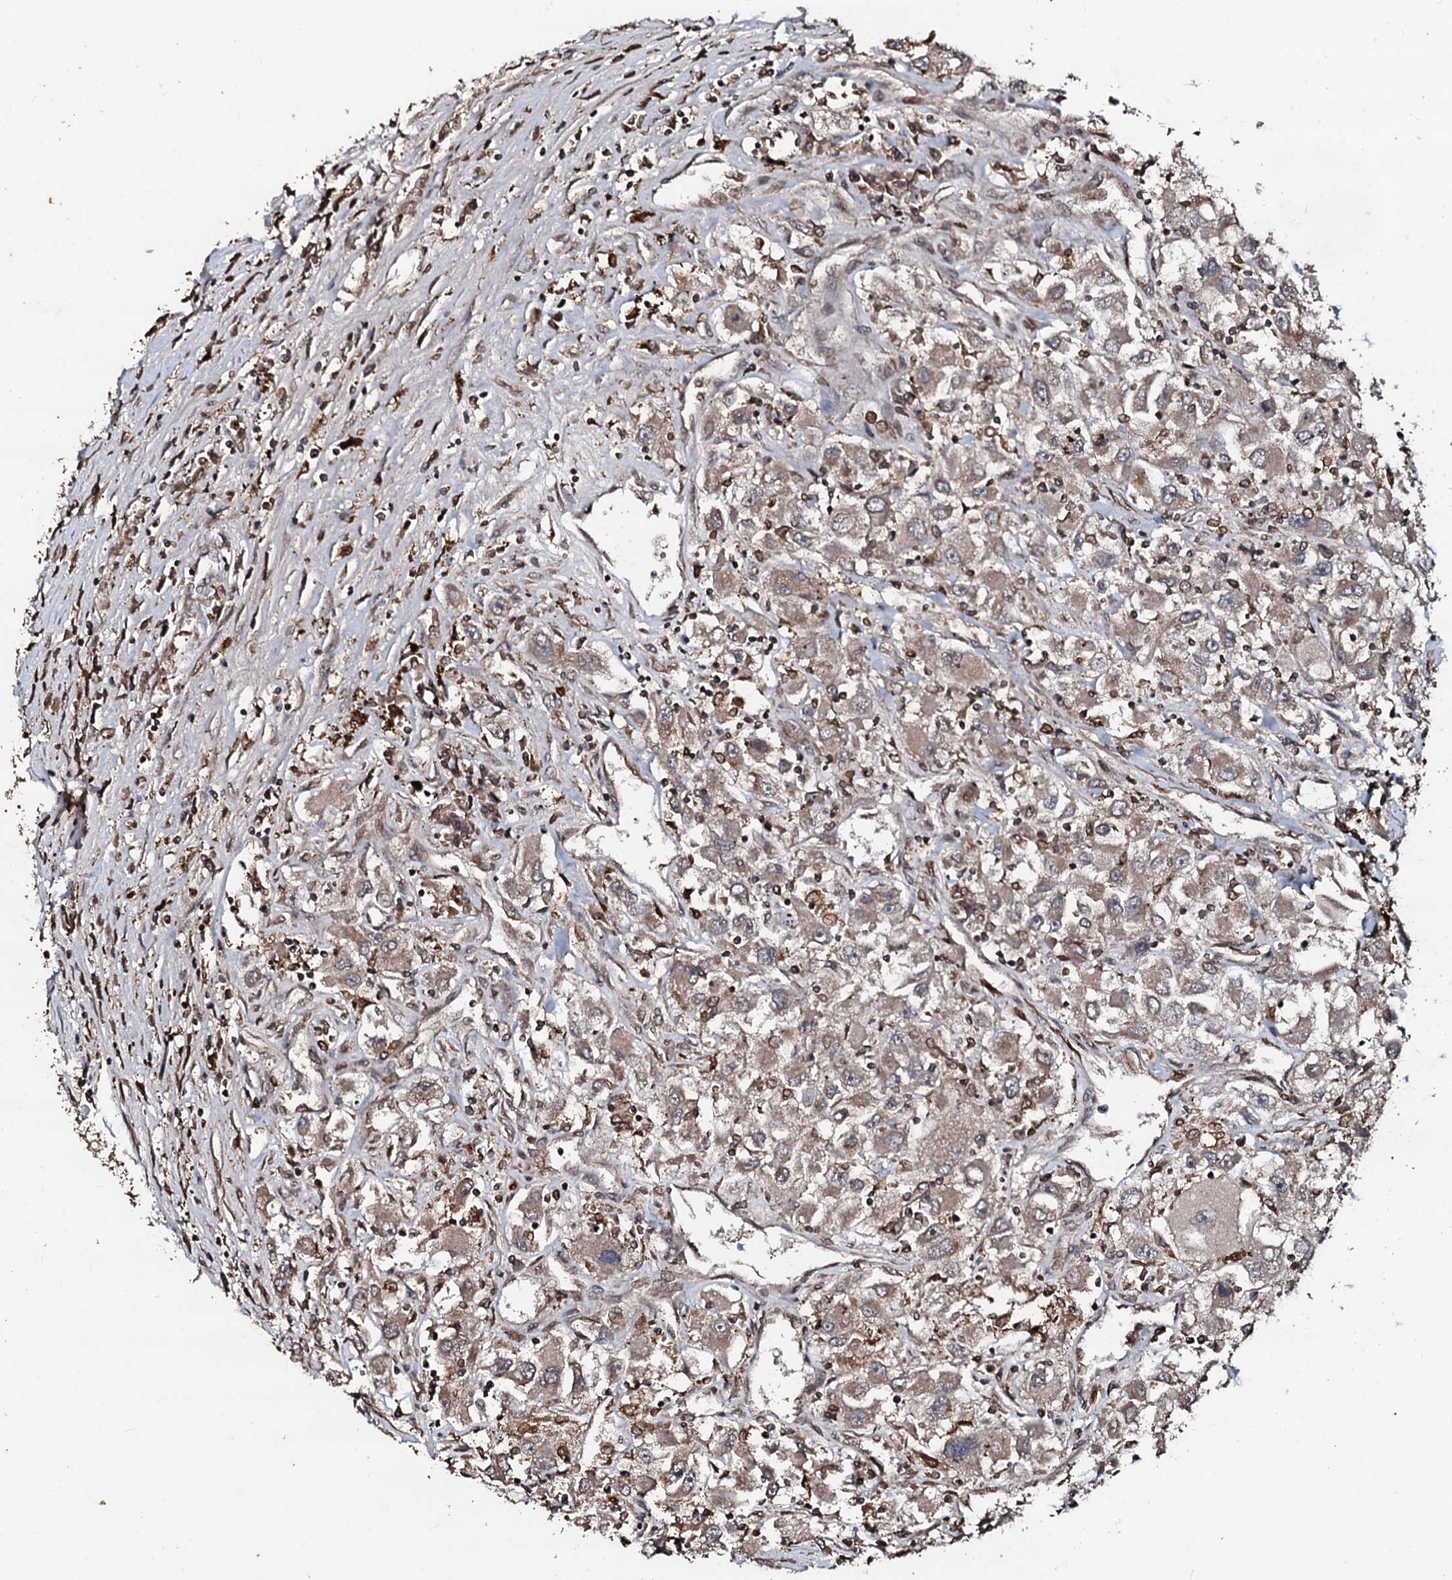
{"staining": {"intensity": "weak", "quantity": ">75%", "location": "cytoplasmic/membranous"}, "tissue": "renal cancer", "cell_type": "Tumor cells", "image_type": "cancer", "snomed": [{"axis": "morphology", "description": "Adenocarcinoma, NOS"}, {"axis": "topography", "description": "Kidney"}], "caption": "The photomicrograph demonstrates immunohistochemical staining of renal cancer. There is weak cytoplasmic/membranous expression is present in approximately >75% of tumor cells.", "gene": "SDHAF2", "patient": {"sex": "female", "age": 52}}